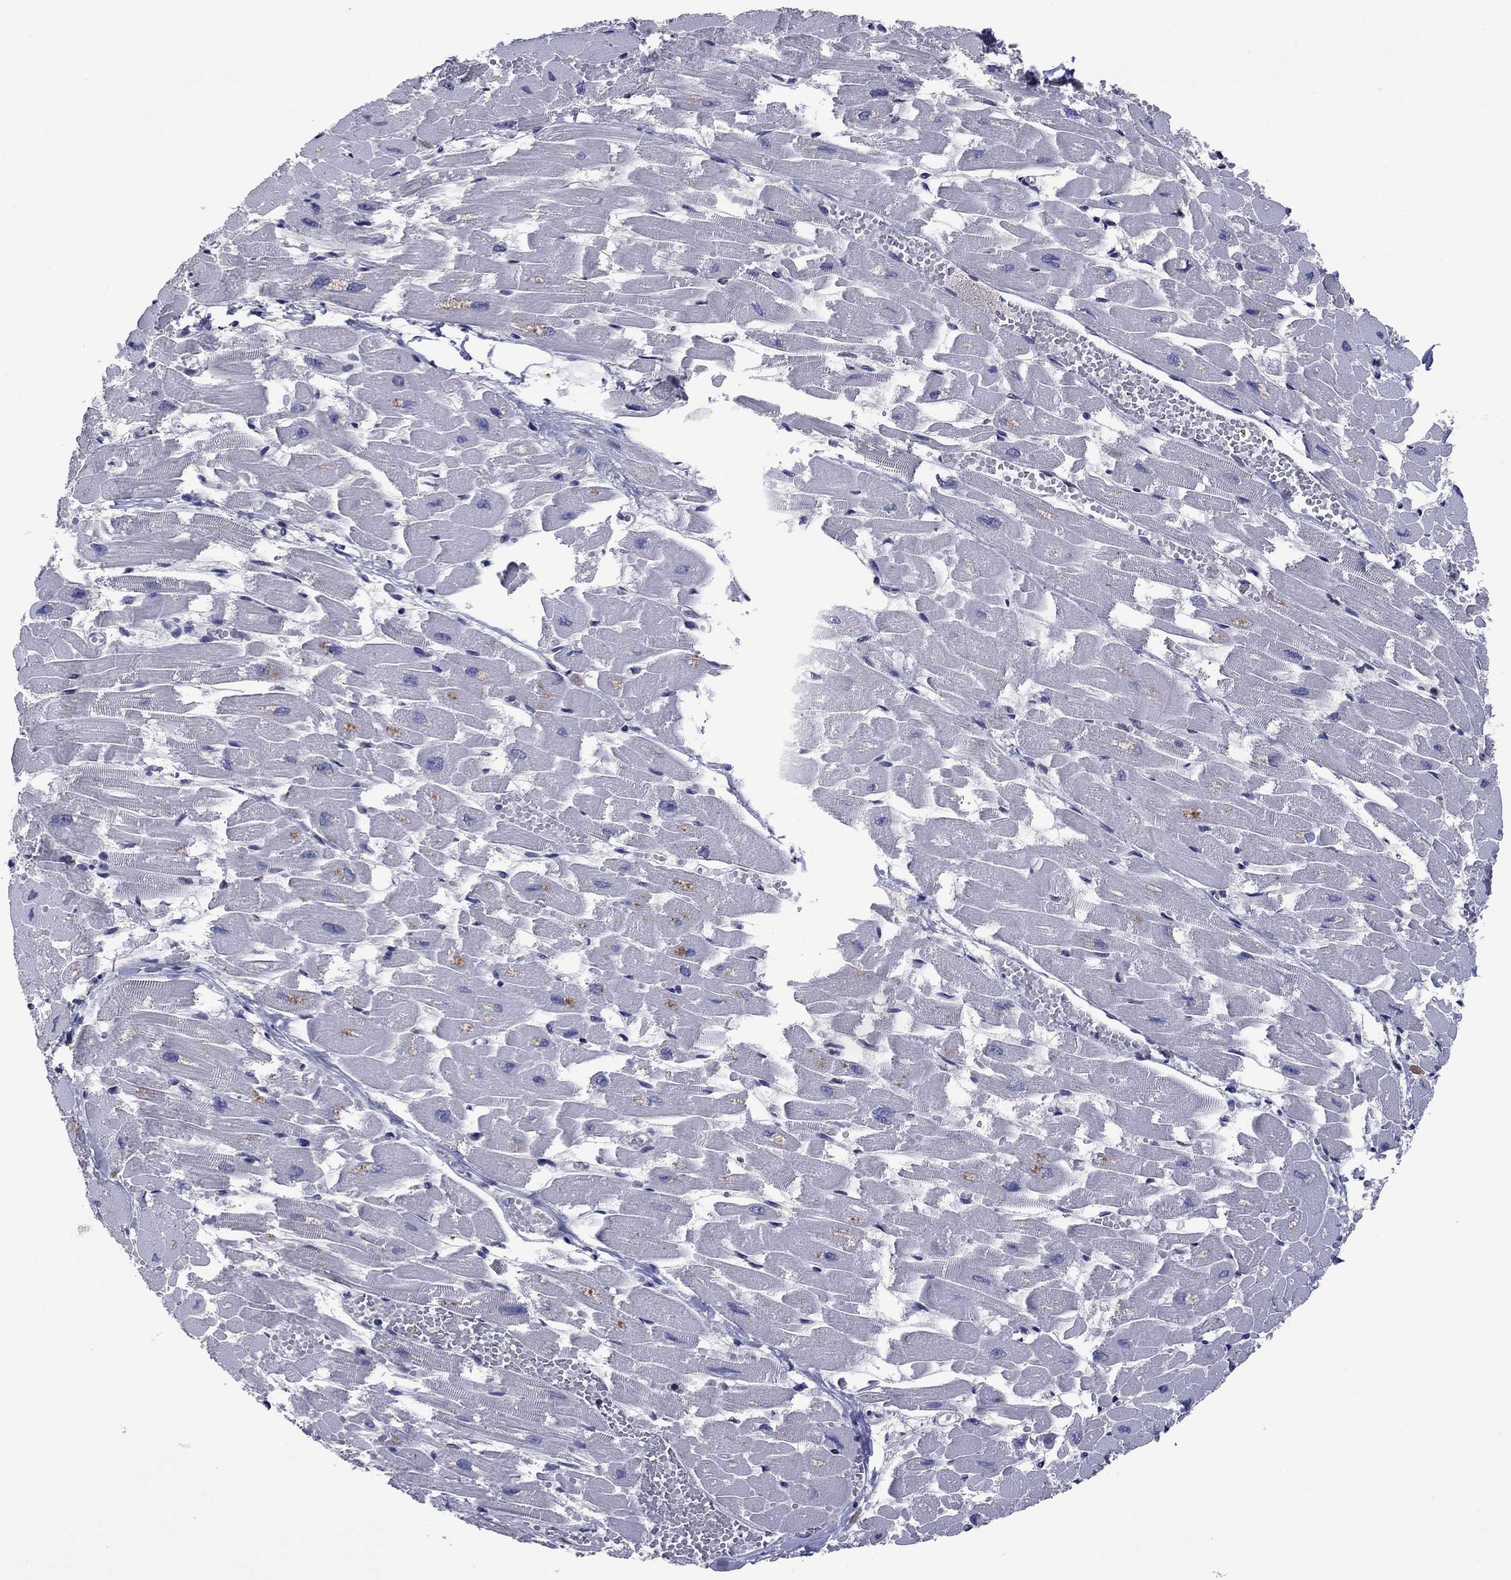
{"staining": {"intensity": "negative", "quantity": "none", "location": "none"}, "tissue": "heart muscle", "cell_type": "Cardiomyocytes", "image_type": "normal", "snomed": [{"axis": "morphology", "description": "Normal tissue, NOS"}, {"axis": "topography", "description": "Heart"}], "caption": "High magnification brightfield microscopy of benign heart muscle stained with DAB (brown) and counterstained with hematoxylin (blue): cardiomyocytes show no significant expression.", "gene": "TYMS", "patient": {"sex": "female", "age": 52}}